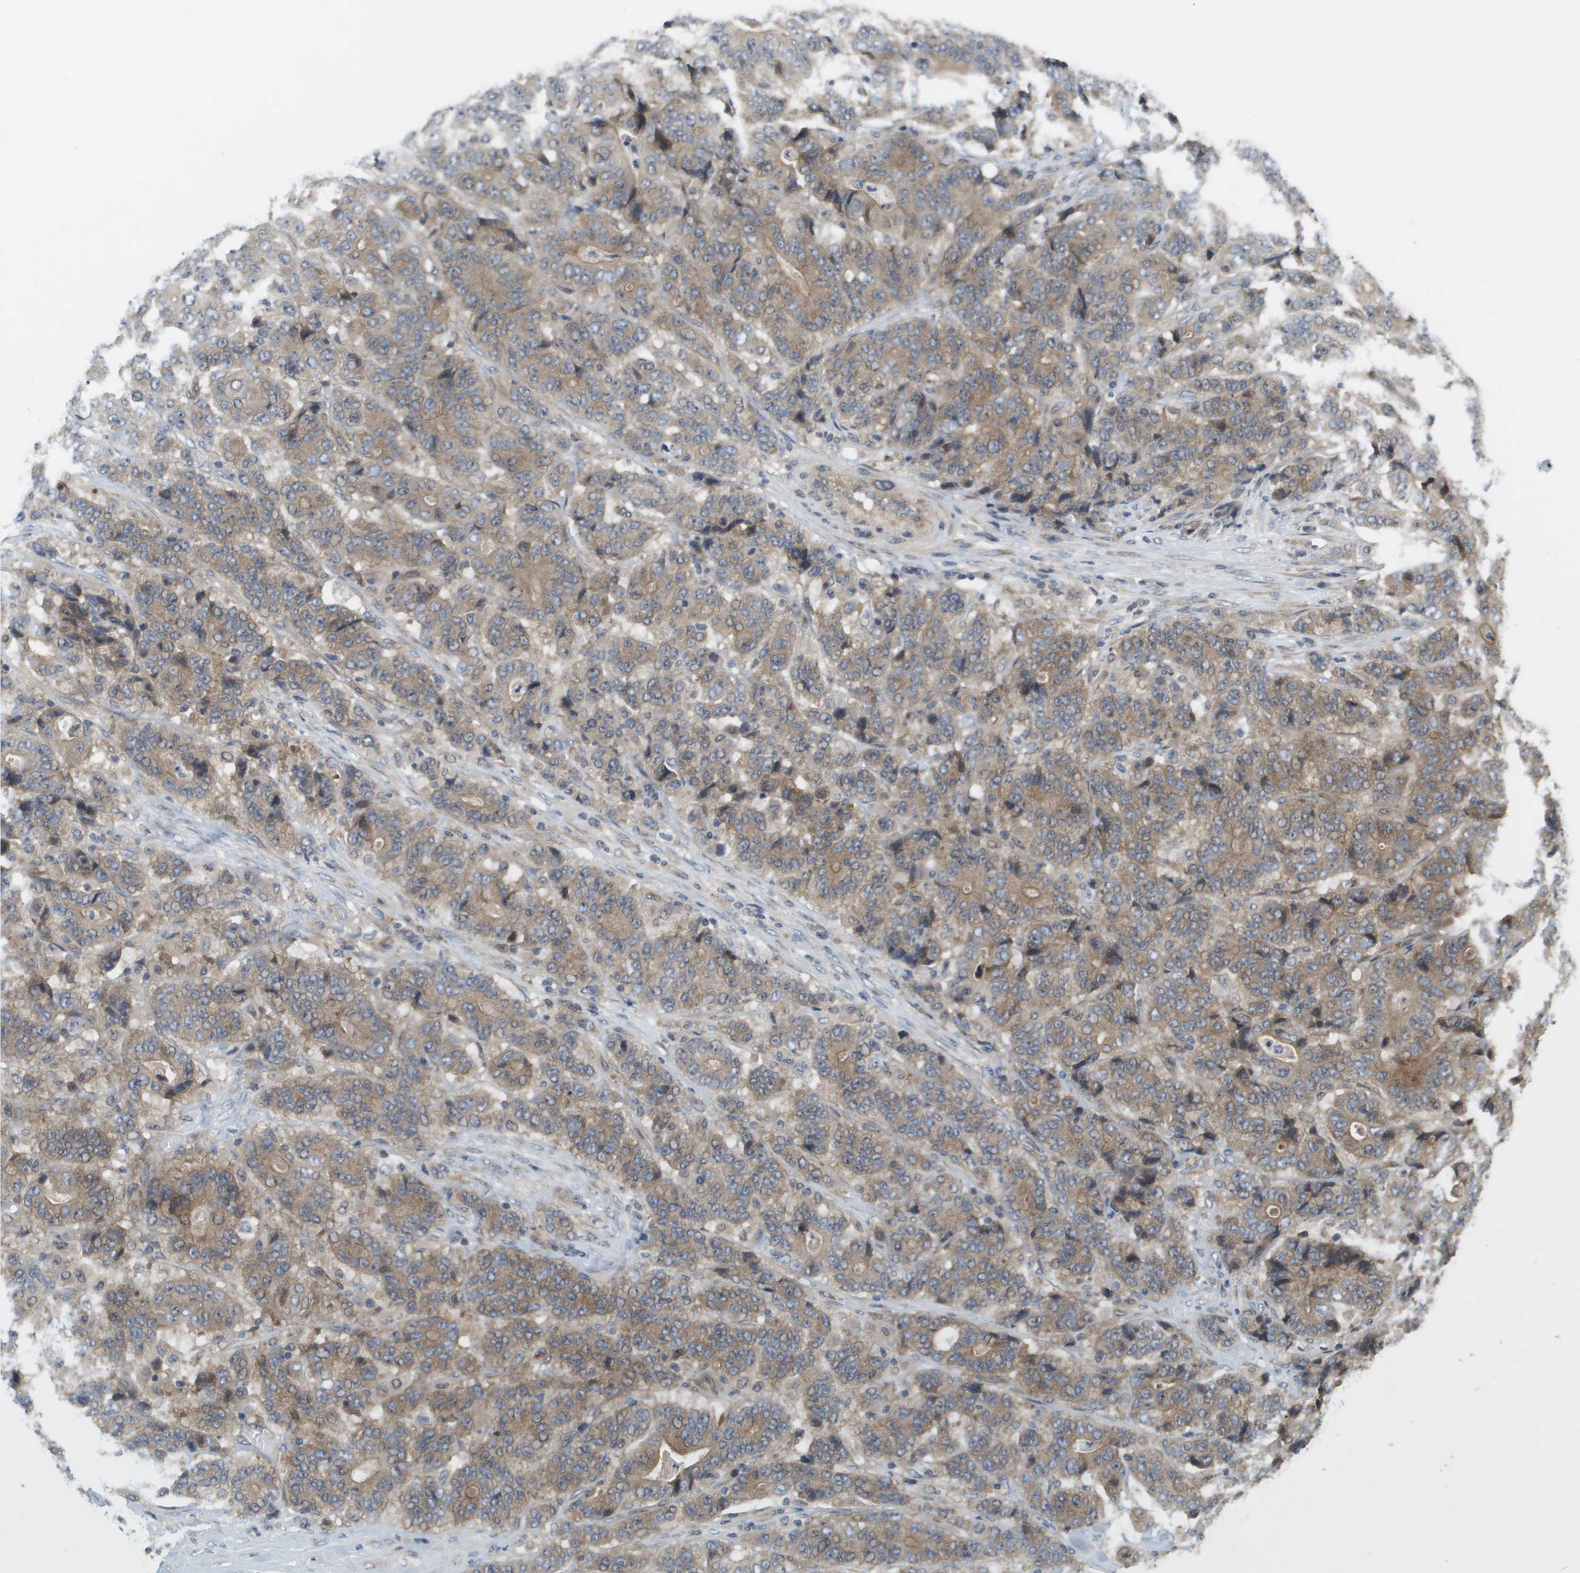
{"staining": {"intensity": "moderate", "quantity": ">75%", "location": "cytoplasmic/membranous"}, "tissue": "stomach cancer", "cell_type": "Tumor cells", "image_type": "cancer", "snomed": [{"axis": "morphology", "description": "Adenocarcinoma, NOS"}, {"axis": "topography", "description": "Stomach"}], "caption": "Immunohistochemistry (DAB) staining of adenocarcinoma (stomach) shows moderate cytoplasmic/membranous protein positivity in approximately >75% of tumor cells. The protein is shown in brown color, while the nuclei are stained blue.", "gene": "CTPS2", "patient": {"sex": "female", "age": 73}}